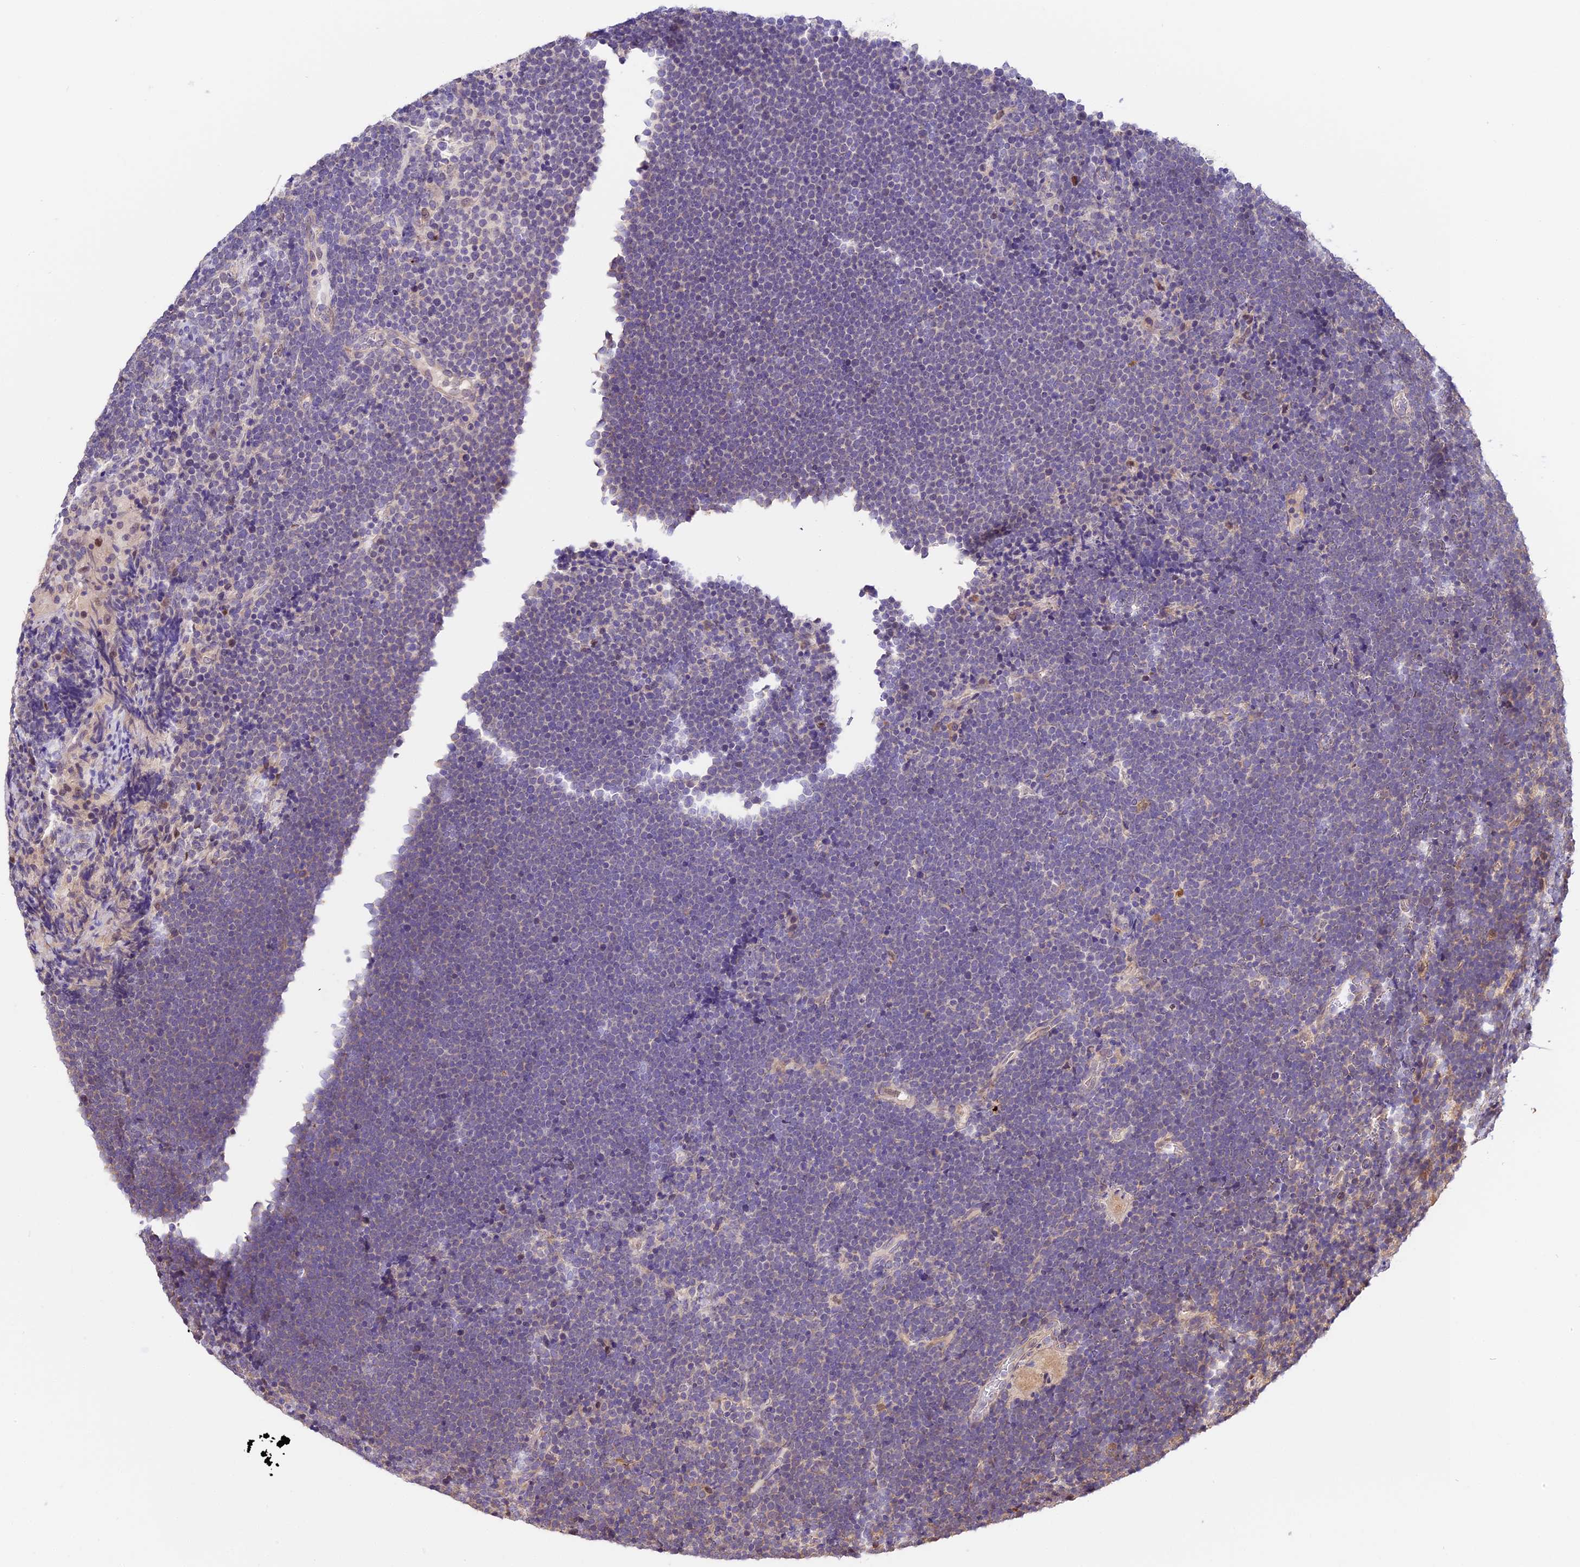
{"staining": {"intensity": "negative", "quantity": "none", "location": "none"}, "tissue": "lymphoma", "cell_type": "Tumor cells", "image_type": "cancer", "snomed": [{"axis": "morphology", "description": "Malignant lymphoma, non-Hodgkin's type, High grade"}, {"axis": "topography", "description": "Lymph node"}], "caption": "Tumor cells are negative for brown protein staining in malignant lymphoma, non-Hodgkin's type (high-grade).", "gene": "BSCL2", "patient": {"sex": "male", "age": 13}}